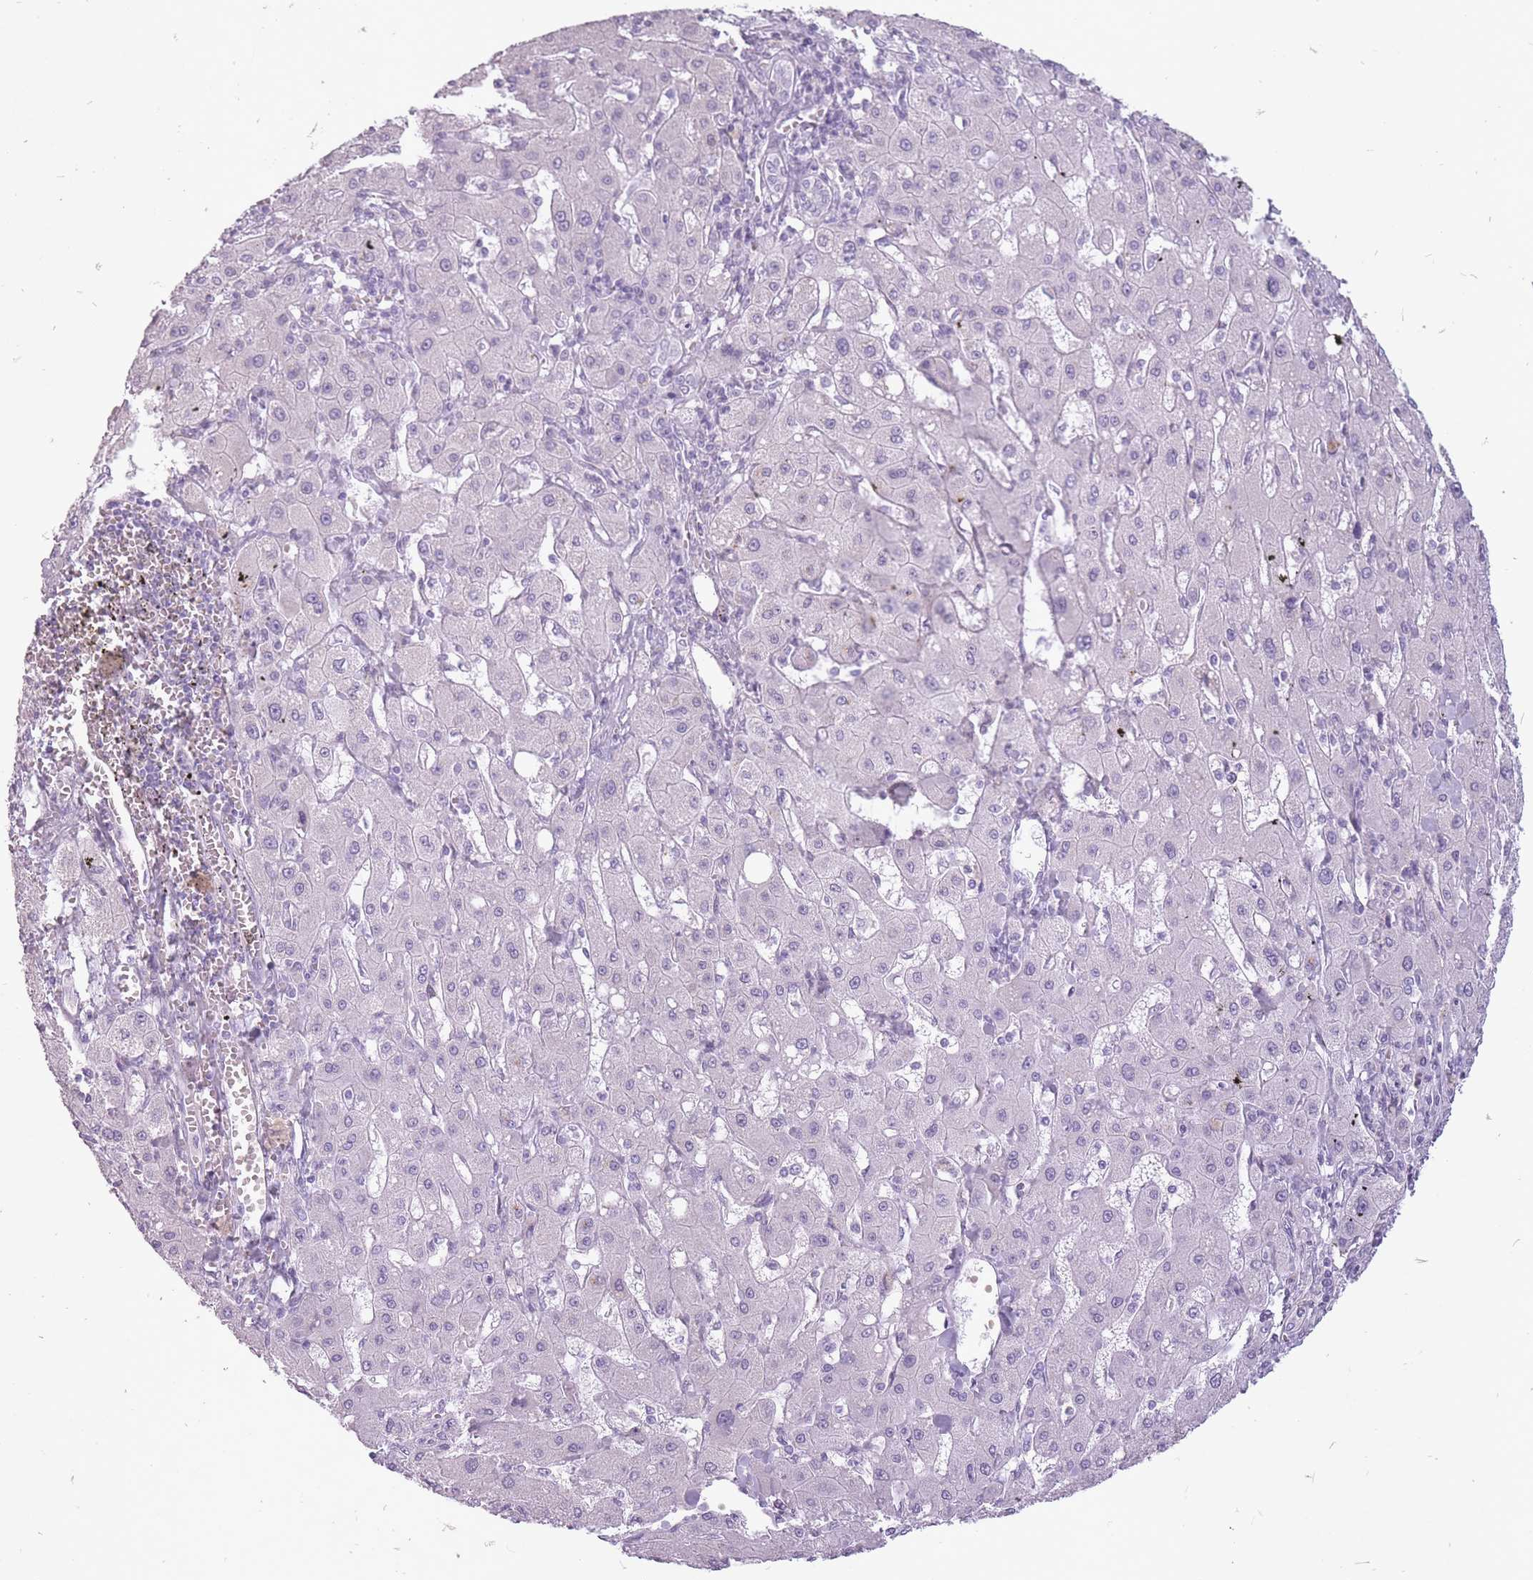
{"staining": {"intensity": "negative", "quantity": "none", "location": "none"}, "tissue": "liver cancer", "cell_type": "Tumor cells", "image_type": "cancer", "snomed": [{"axis": "morphology", "description": "Carcinoma, Hepatocellular, NOS"}, {"axis": "topography", "description": "Liver"}], "caption": "Protein analysis of liver cancer exhibits no significant positivity in tumor cells.", "gene": "RFX4", "patient": {"sex": "male", "age": 72}}